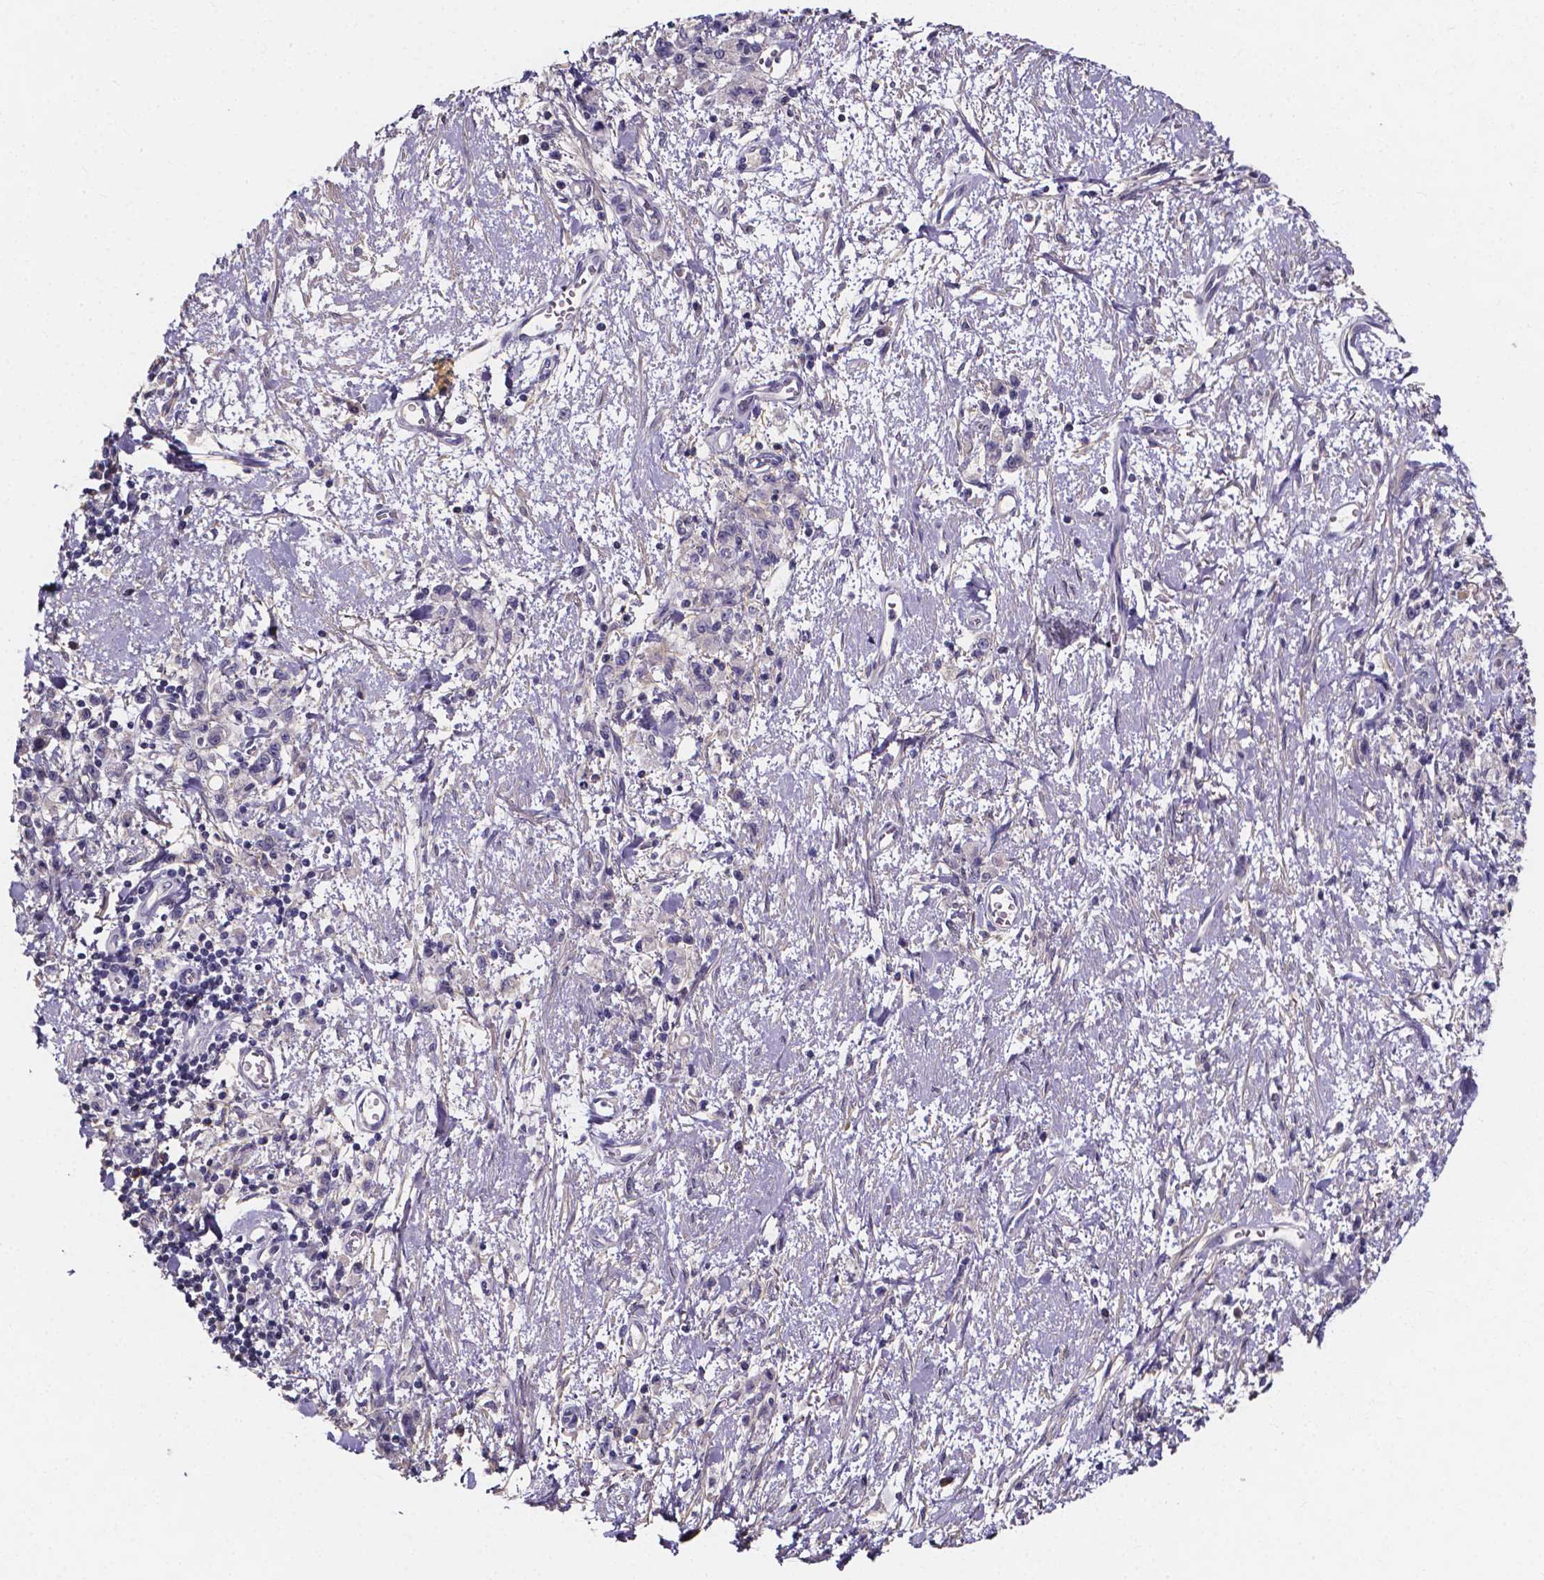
{"staining": {"intensity": "negative", "quantity": "none", "location": "none"}, "tissue": "stomach cancer", "cell_type": "Tumor cells", "image_type": "cancer", "snomed": [{"axis": "morphology", "description": "Adenocarcinoma, NOS"}, {"axis": "topography", "description": "Stomach"}], "caption": "A photomicrograph of stomach cancer (adenocarcinoma) stained for a protein reveals no brown staining in tumor cells.", "gene": "SPOCD1", "patient": {"sex": "male", "age": 77}}